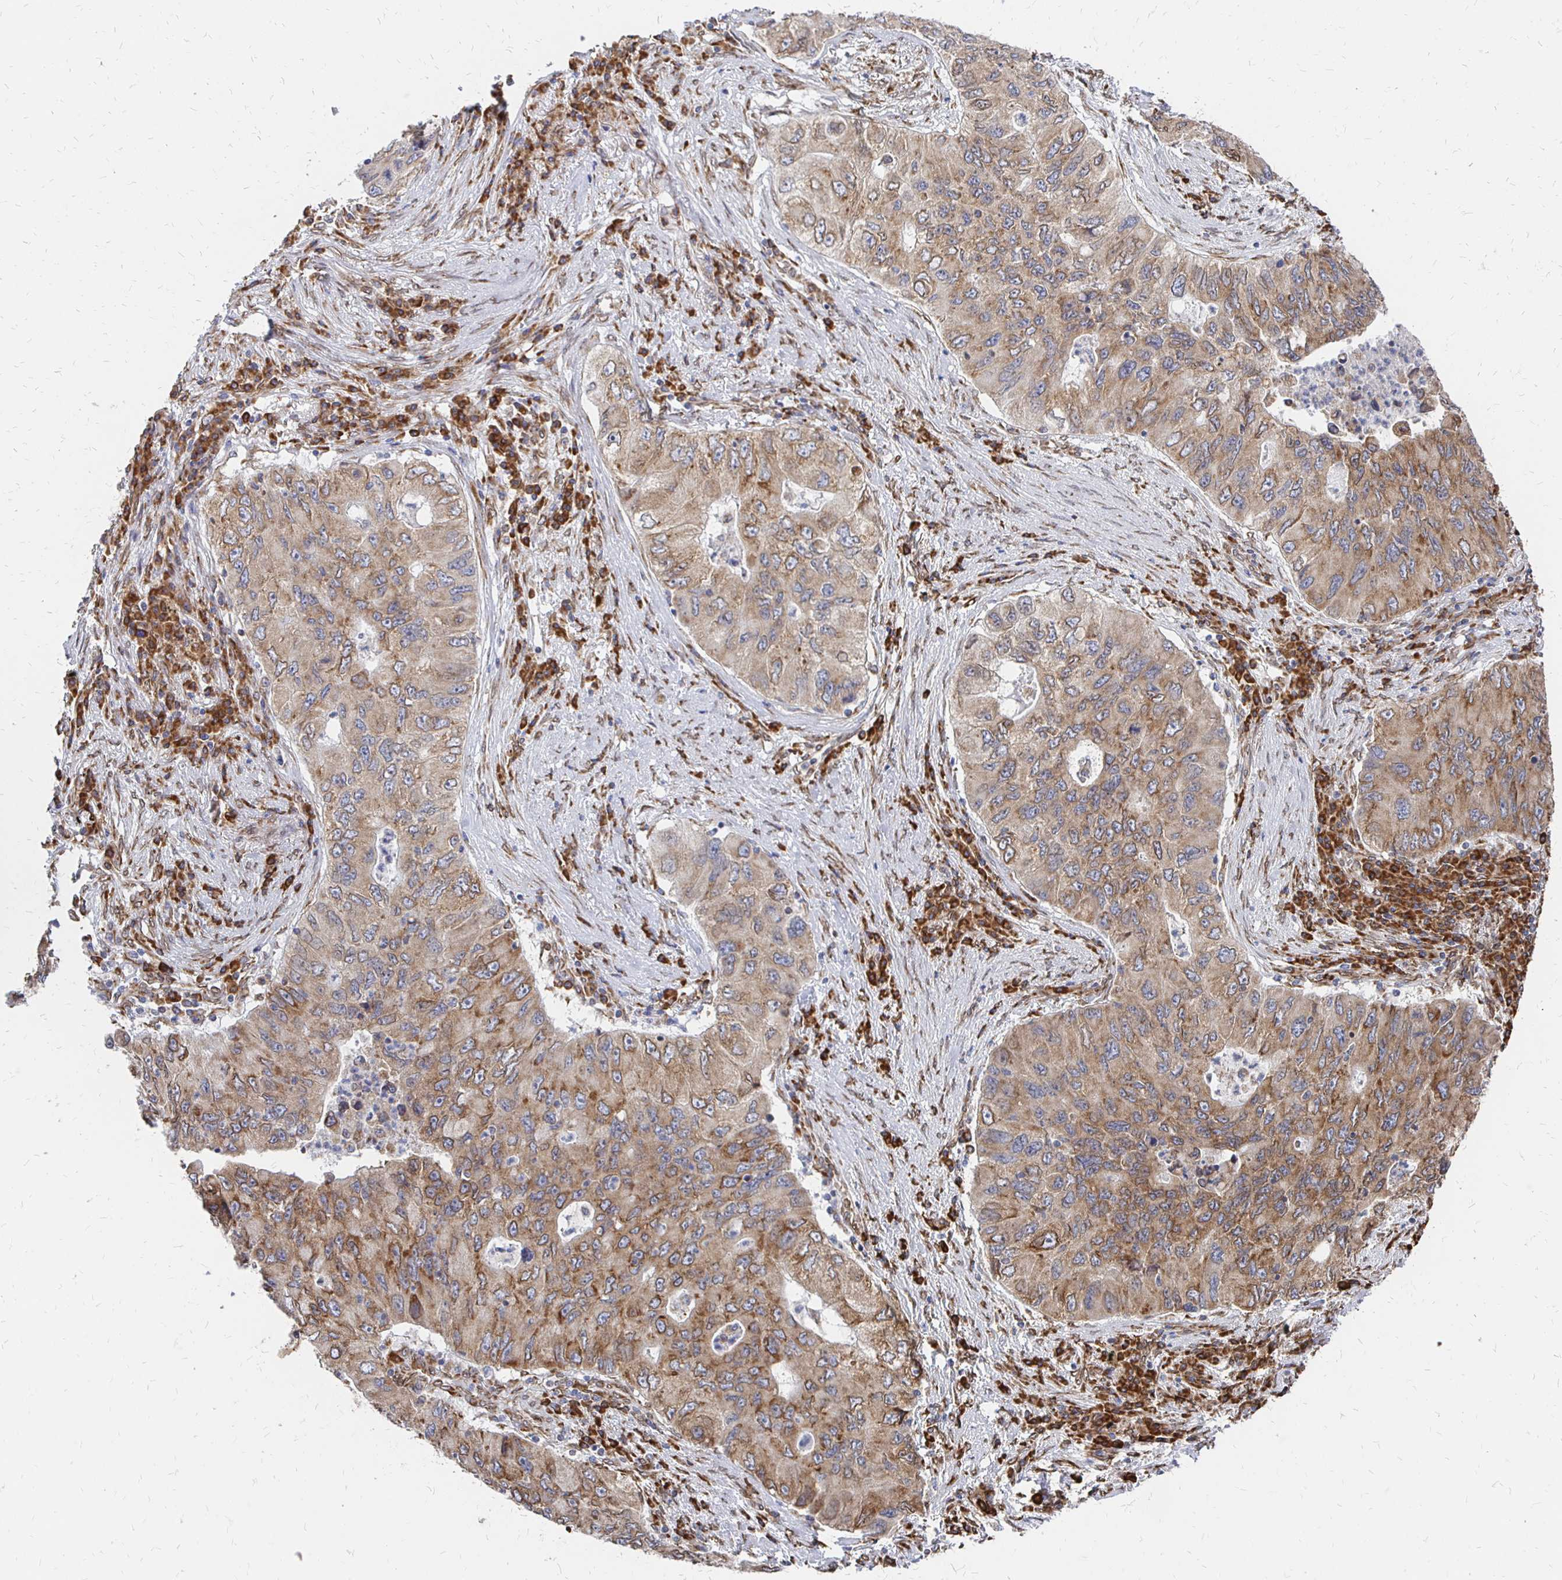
{"staining": {"intensity": "strong", "quantity": "25%-75%", "location": "cytoplasmic/membranous,nuclear"}, "tissue": "lung cancer", "cell_type": "Tumor cells", "image_type": "cancer", "snomed": [{"axis": "morphology", "description": "Adenocarcinoma, NOS"}, {"axis": "morphology", "description": "Adenocarcinoma, metastatic, NOS"}, {"axis": "topography", "description": "Lymph node"}, {"axis": "topography", "description": "Lung"}], "caption": "Adenocarcinoma (lung) stained with a protein marker reveals strong staining in tumor cells.", "gene": "PELI3", "patient": {"sex": "female", "age": 54}}